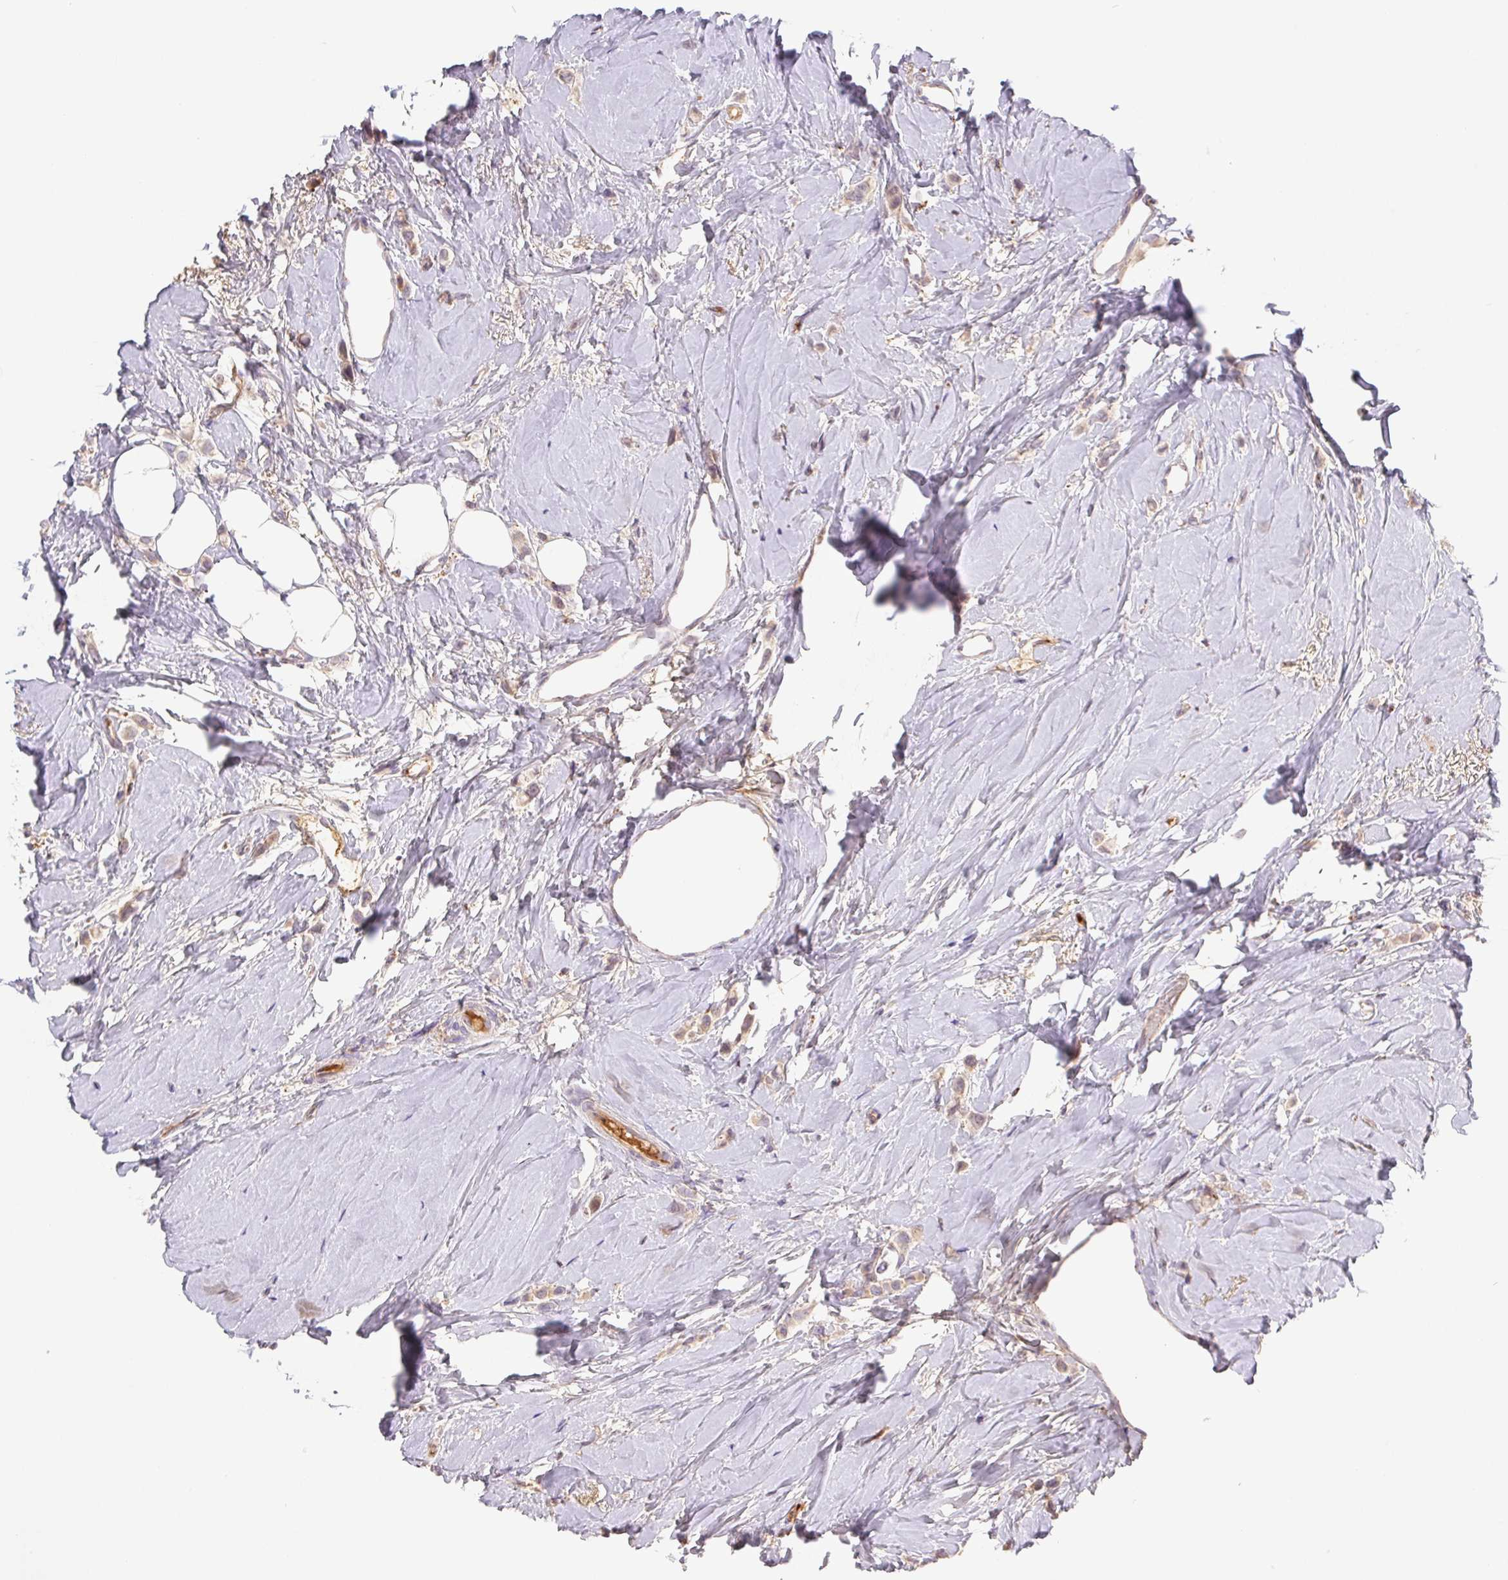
{"staining": {"intensity": "weak", "quantity": "<25%", "location": "cytoplasmic/membranous"}, "tissue": "breast cancer", "cell_type": "Tumor cells", "image_type": "cancer", "snomed": [{"axis": "morphology", "description": "Lobular carcinoma"}, {"axis": "topography", "description": "Breast"}], "caption": "Breast lobular carcinoma was stained to show a protein in brown. There is no significant positivity in tumor cells.", "gene": "EMC6", "patient": {"sex": "female", "age": 66}}